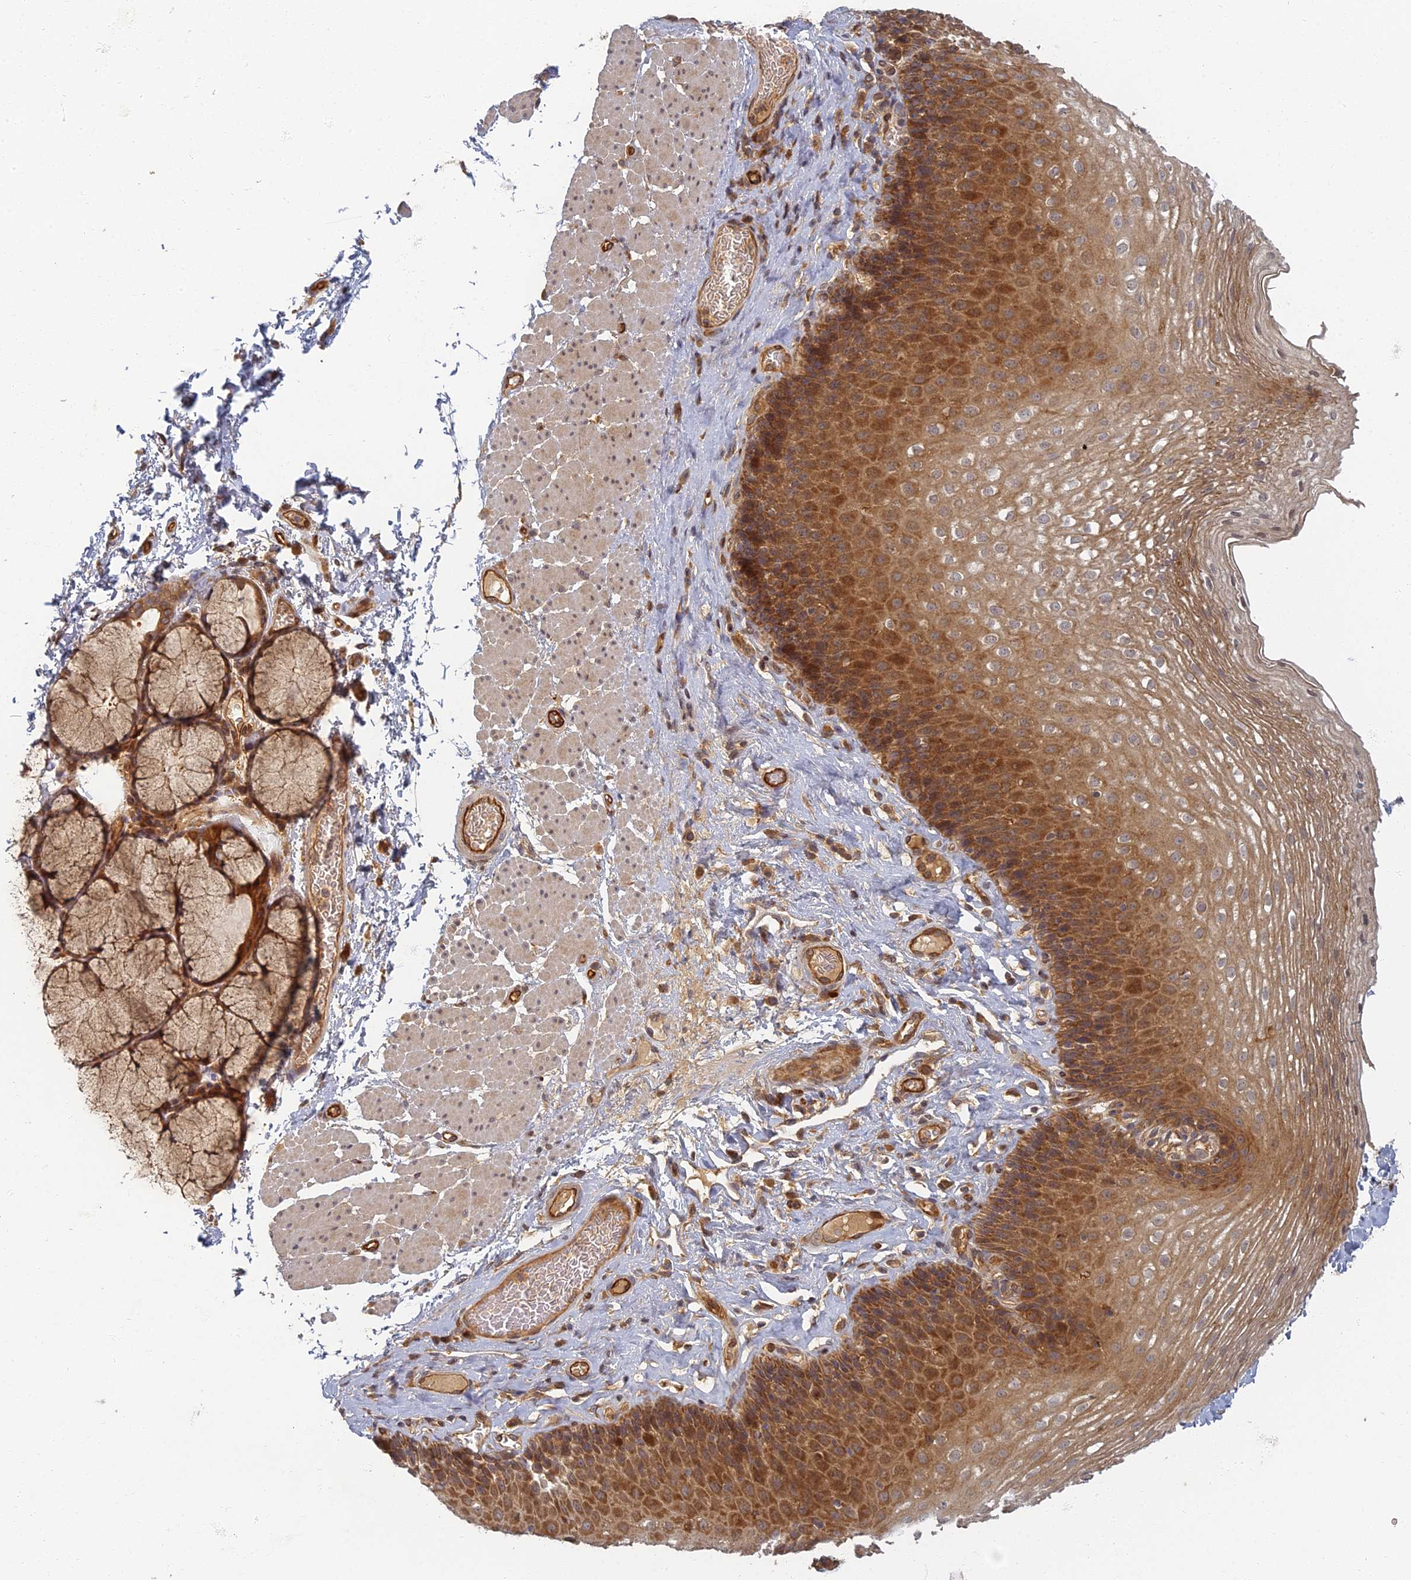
{"staining": {"intensity": "strong", "quantity": ">75%", "location": "cytoplasmic/membranous"}, "tissue": "esophagus", "cell_type": "Squamous epithelial cells", "image_type": "normal", "snomed": [{"axis": "morphology", "description": "Normal tissue, NOS"}, {"axis": "topography", "description": "Esophagus"}], "caption": "Squamous epithelial cells display strong cytoplasmic/membranous staining in approximately >75% of cells in unremarkable esophagus.", "gene": "INO80D", "patient": {"sex": "female", "age": 66}}